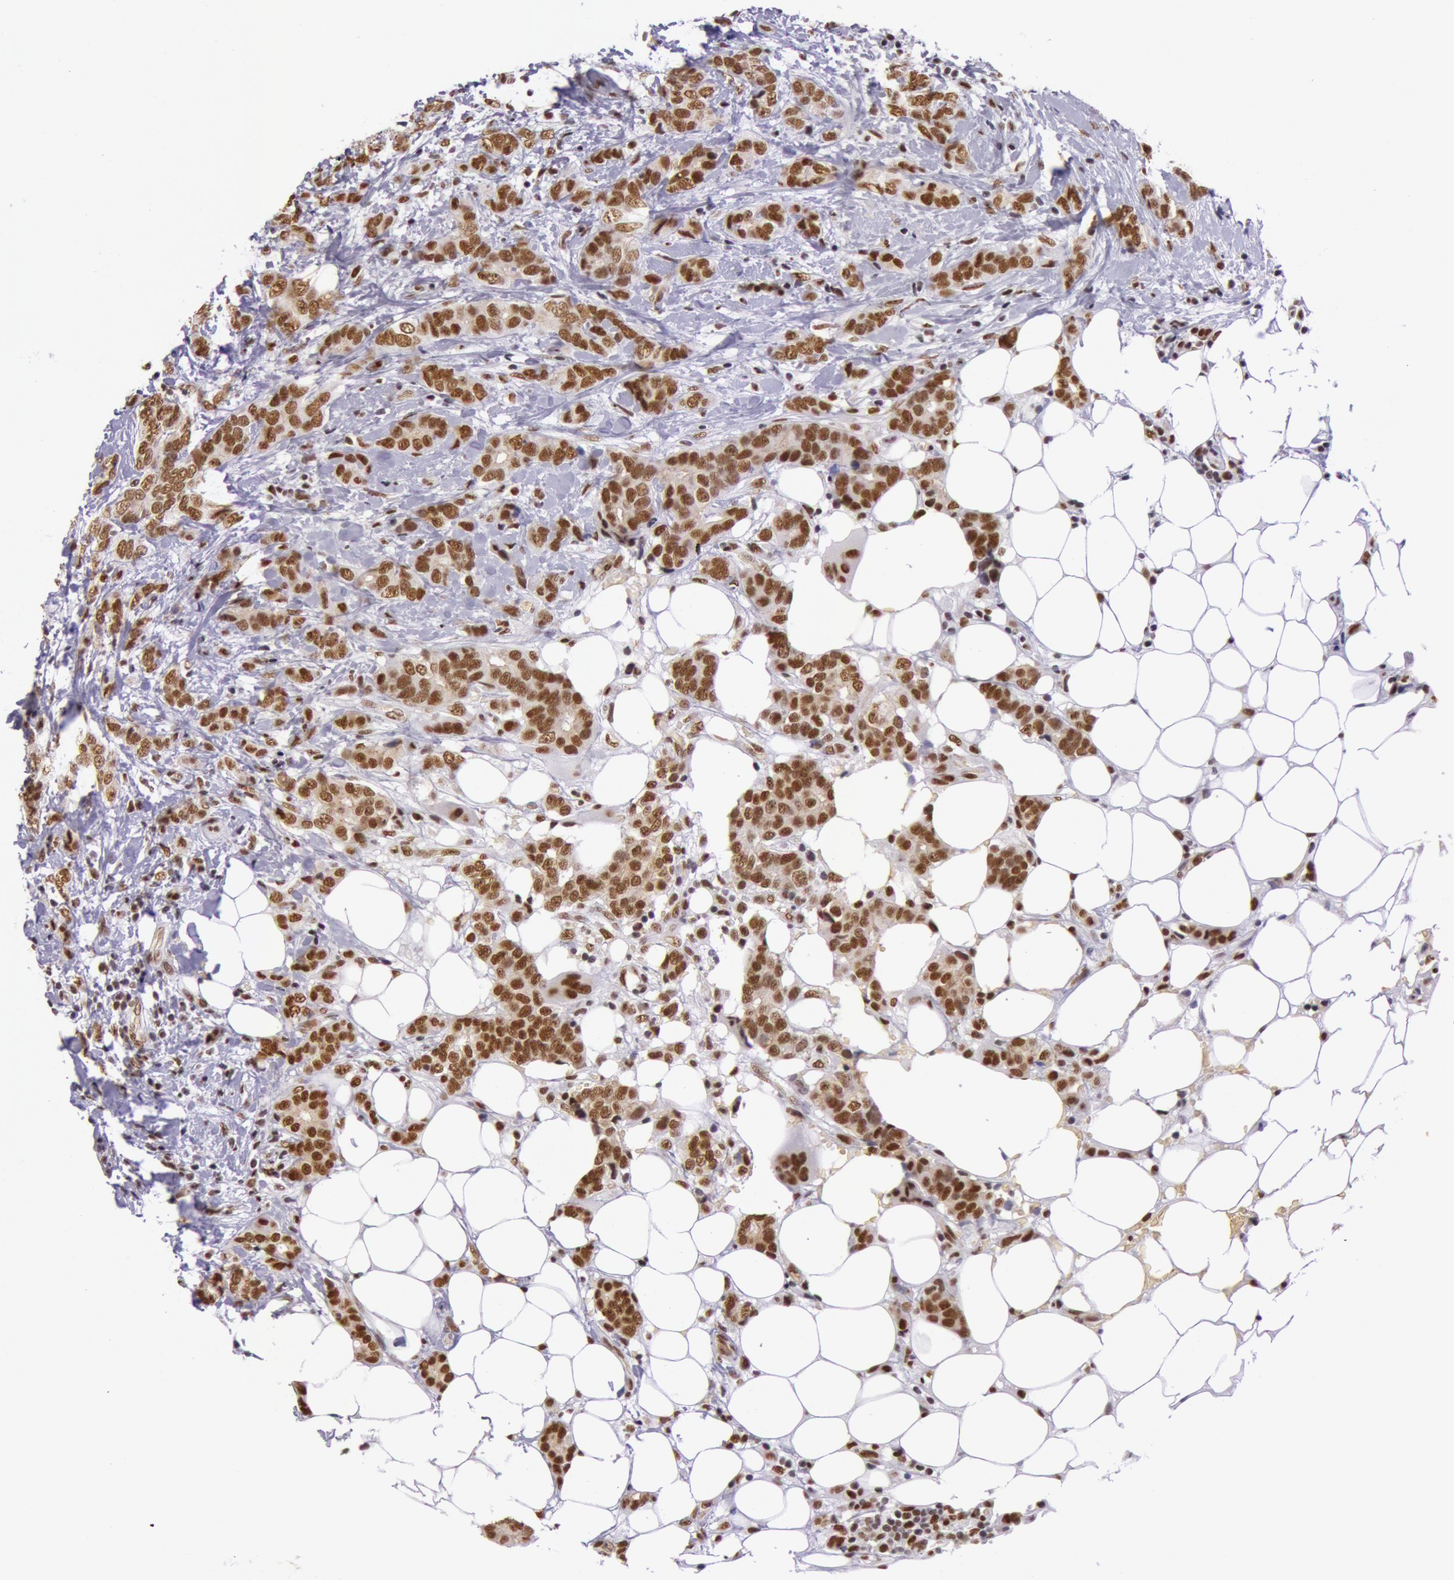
{"staining": {"intensity": "strong", "quantity": ">75%", "location": "nuclear"}, "tissue": "breast cancer", "cell_type": "Tumor cells", "image_type": "cancer", "snomed": [{"axis": "morphology", "description": "Duct carcinoma"}, {"axis": "topography", "description": "Breast"}], "caption": "Human breast infiltrating ductal carcinoma stained with a protein marker displays strong staining in tumor cells.", "gene": "NBN", "patient": {"sex": "female", "age": 53}}